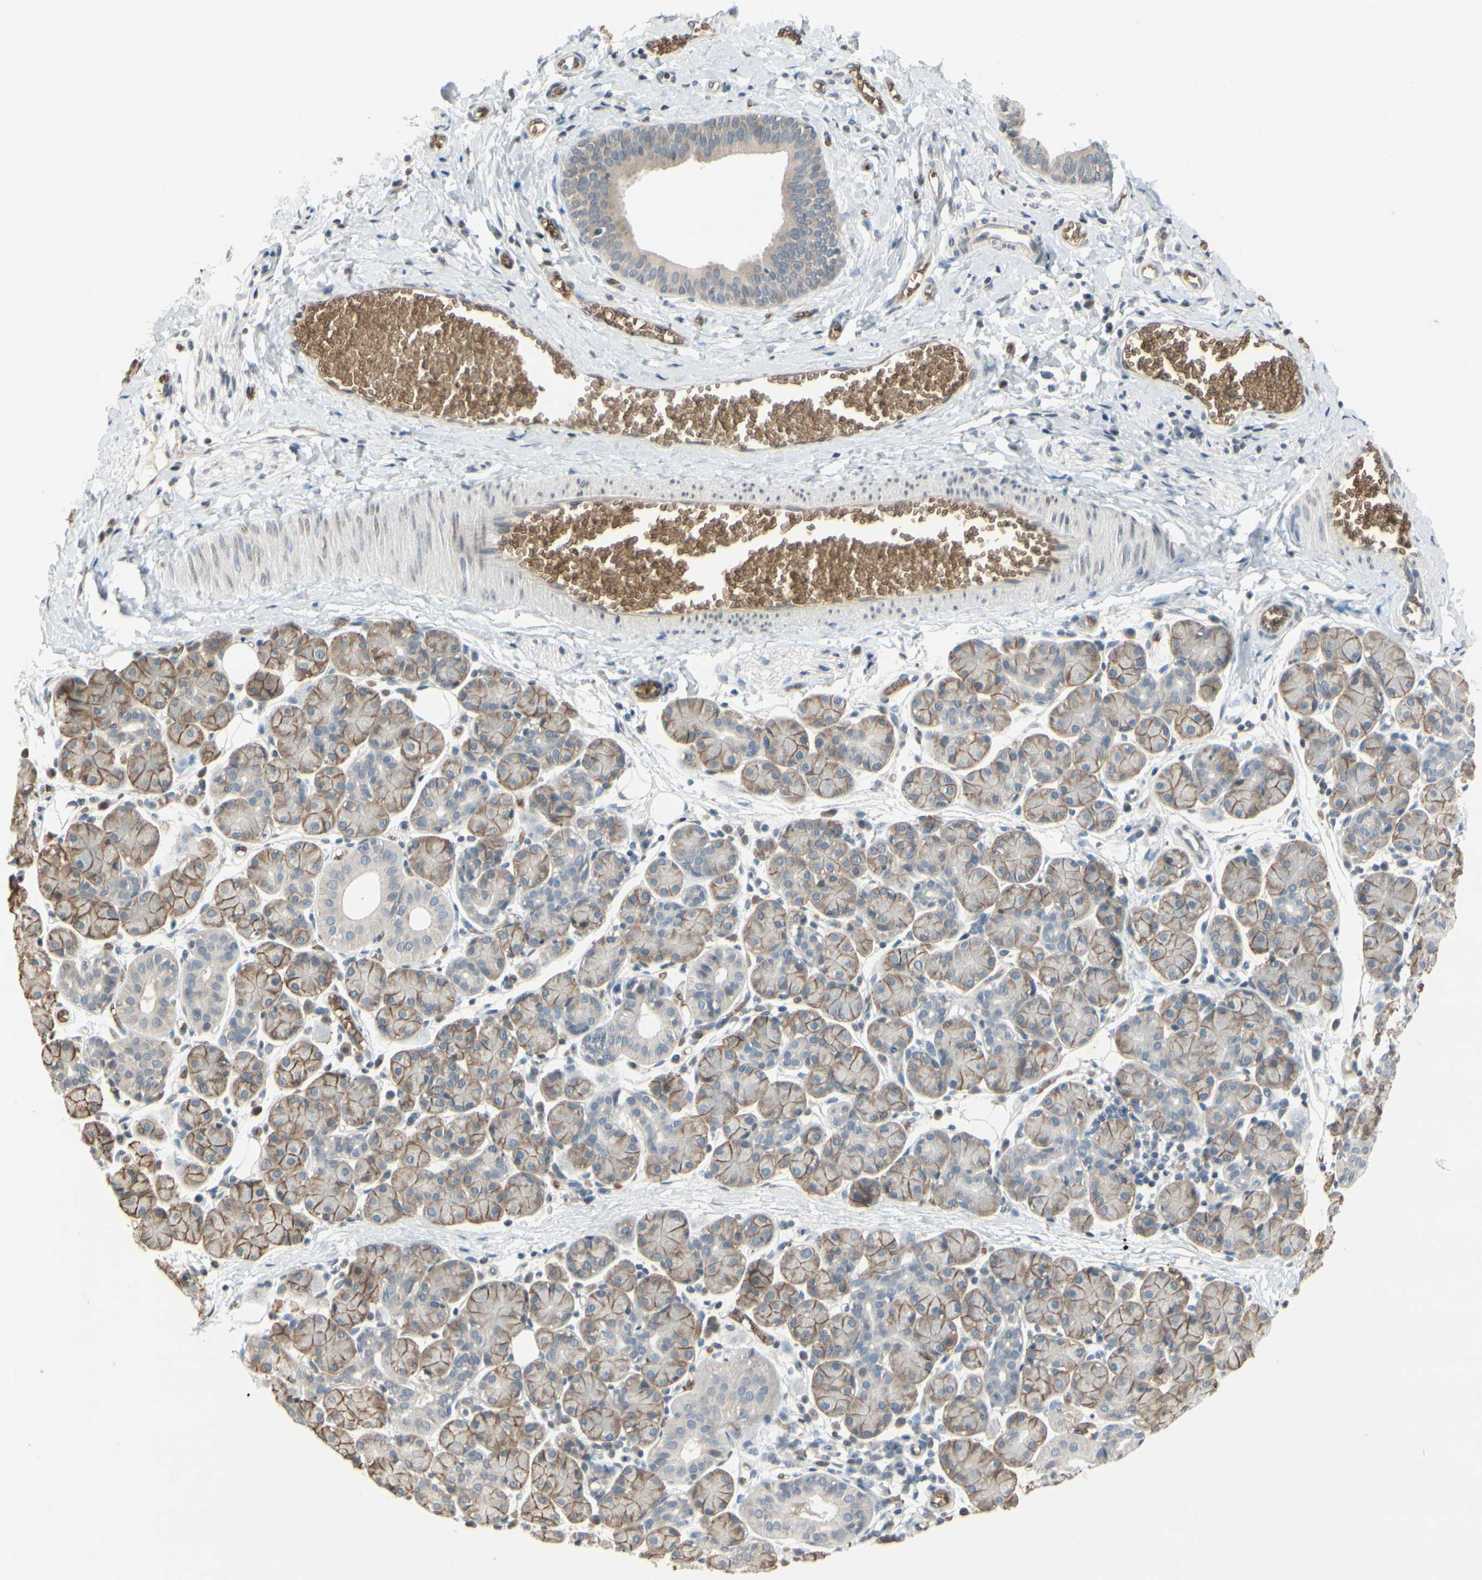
{"staining": {"intensity": "moderate", "quantity": "25%-75%", "location": "cytoplasmic/membranous"}, "tissue": "salivary gland", "cell_type": "Glandular cells", "image_type": "normal", "snomed": [{"axis": "morphology", "description": "Normal tissue, NOS"}, {"axis": "morphology", "description": "Inflammation, NOS"}, {"axis": "topography", "description": "Lymph node"}, {"axis": "topography", "description": "Salivary gland"}], "caption": "Immunohistochemistry (DAB) staining of unremarkable human salivary gland exhibits moderate cytoplasmic/membranous protein positivity in approximately 25%-75% of glandular cells.", "gene": "GYPC", "patient": {"sex": "male", "age": 3}}